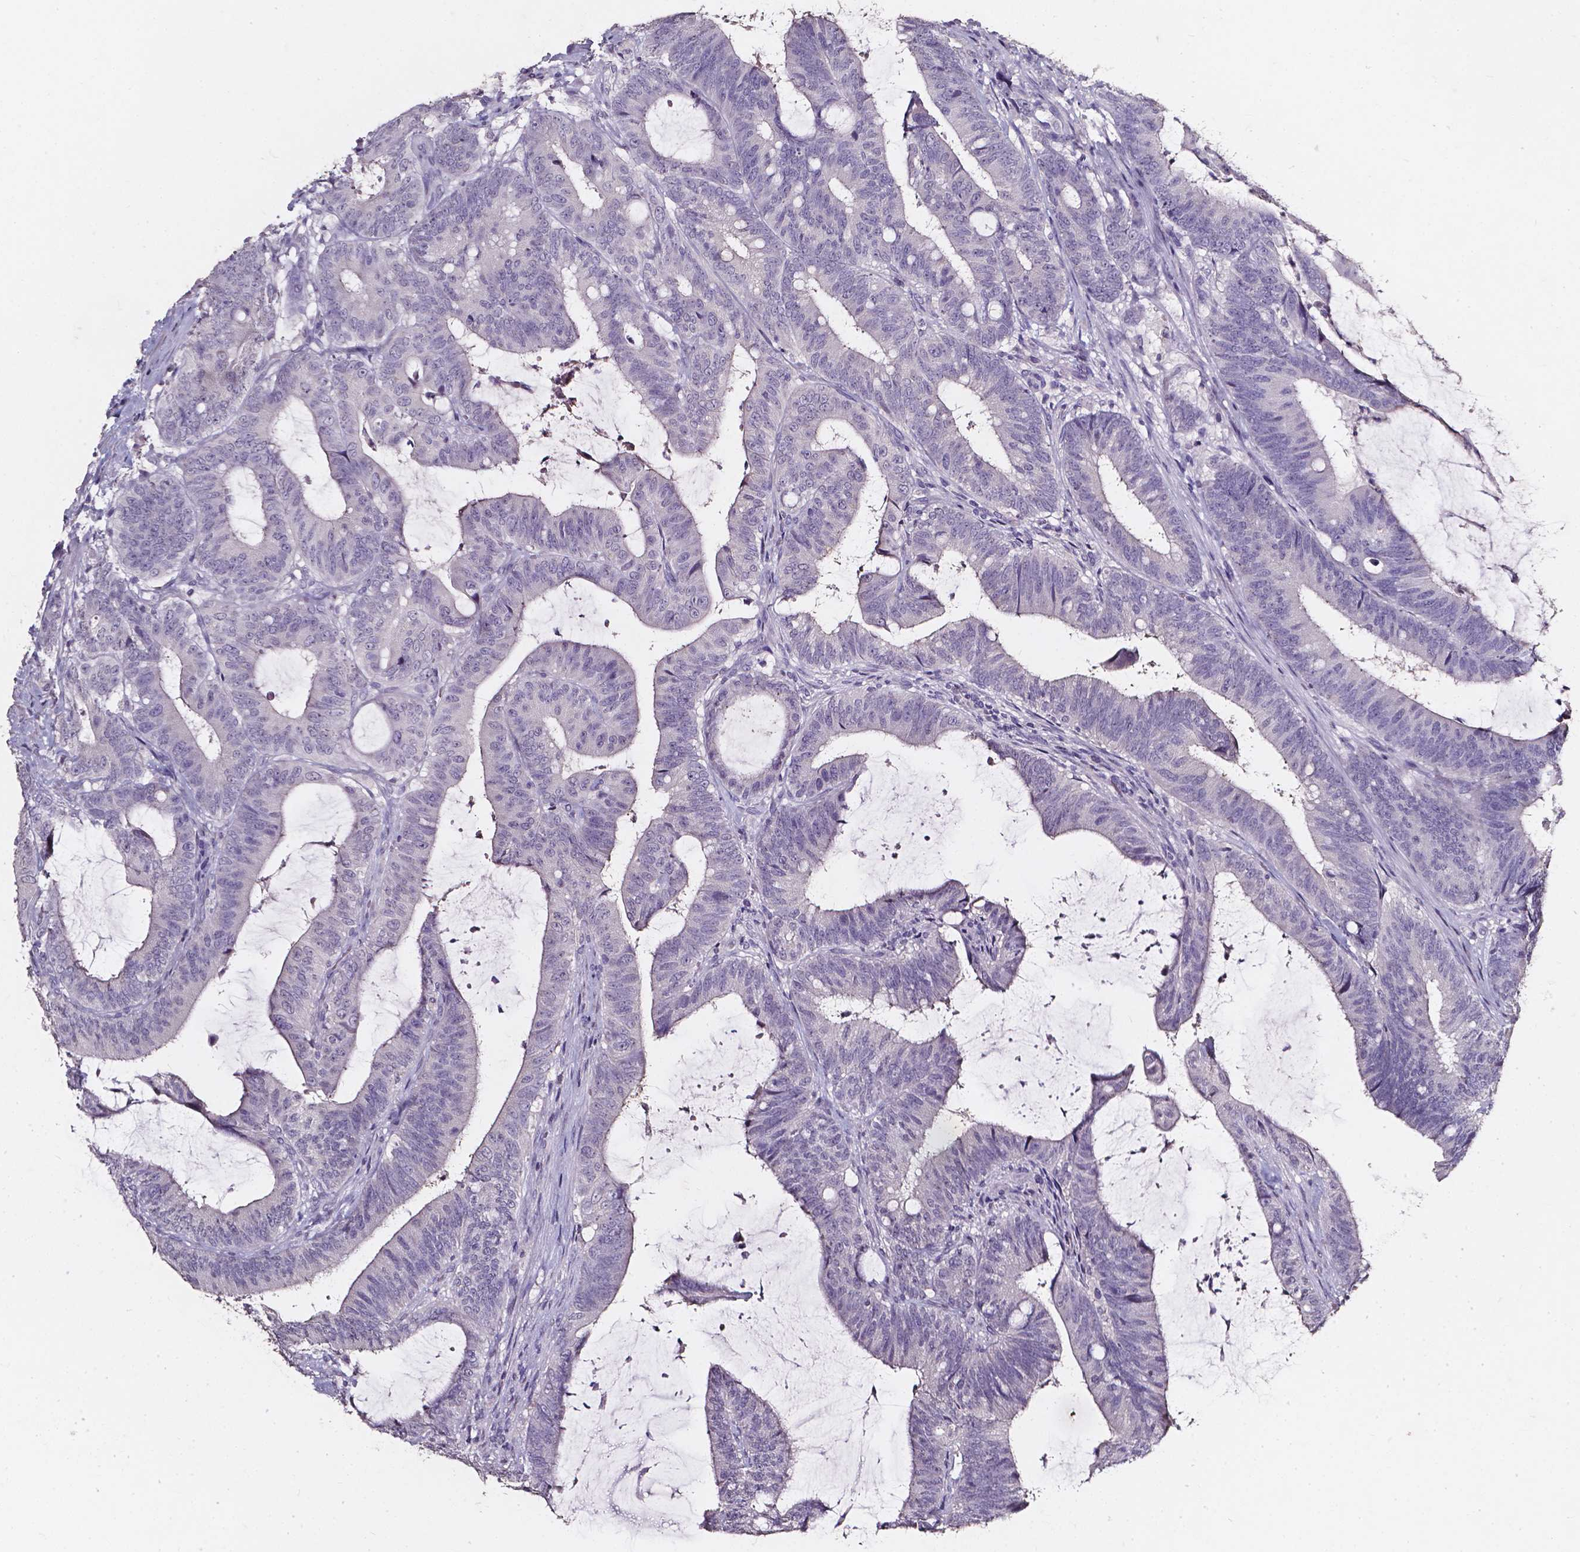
{"staining": {"intensity": "negative", "quantity": "none", "location": "none"}, "tissue": "colorectal cancer", "cell_type": "Tumor cells", "image_type": "cancer", "snomed": [{"axis": "morphology", "description": "Adenocarcinoma, NOS"}, {"axis": "topography", "description": "Colon"}], "caption": "Immunohistochemical staining of human adenocarcinoma (colorectal) exhibits no significant expression in tumor cells.", "gene": "AKR1B10", "patient": {"sex": "female", "age": 43}}